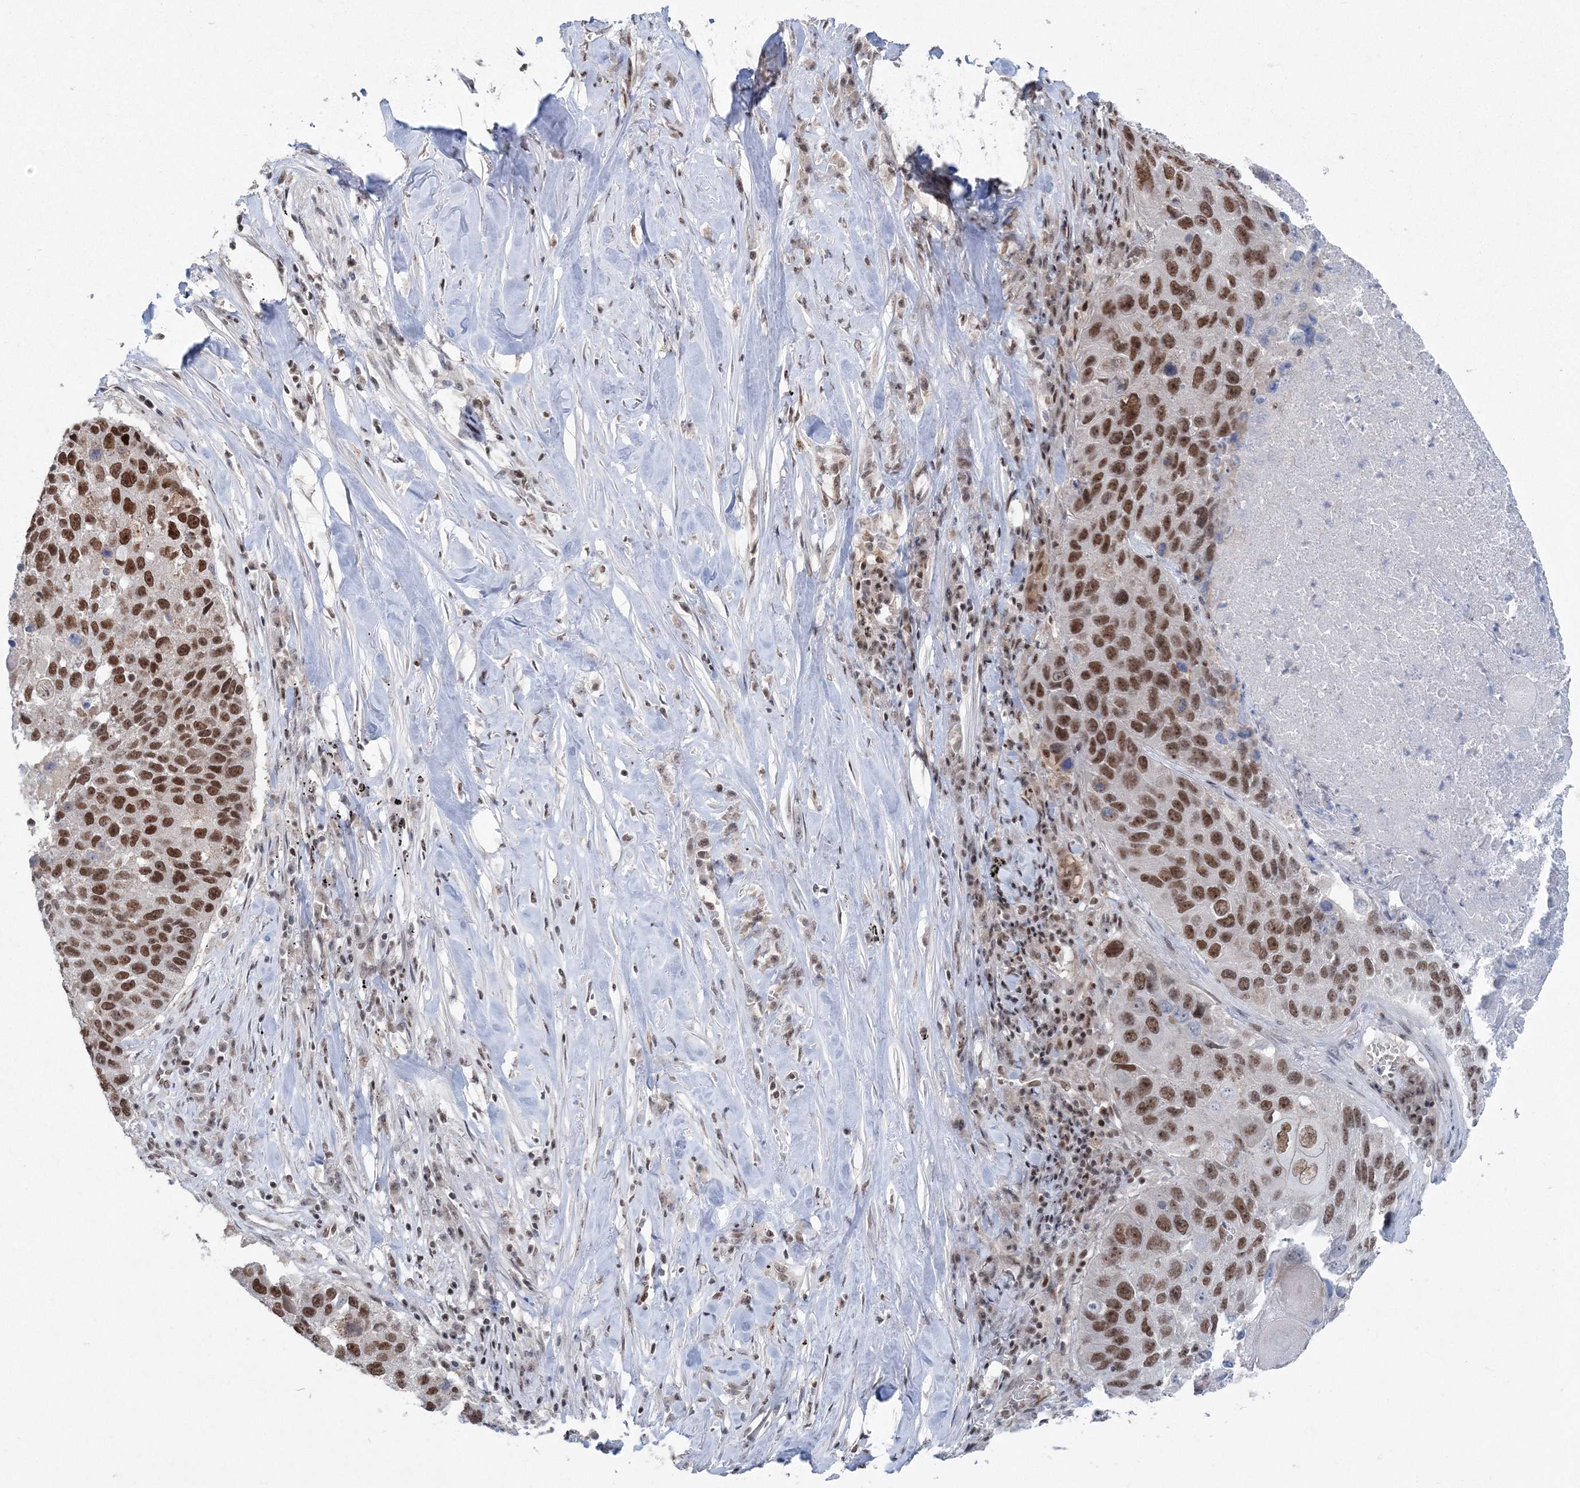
{"staining": {"intensity": "moderate", "quantity": ">75%", "location": "nuclear"}, "tissue": "lung cancer", "cell_type": "Tumor cells", "image_type": "cancer", "snomed": [{"axis": "morphology", "description": "Squamous cell carcinoma, NOS"}, {"axis": "topography", "description": "Lung"}], "caption": "Lung squamous cell carcinoma stained with a protein marker reveals moderate staining in tumor cells.", "gene": "PDS5A", "patient": {"sex": "male", "age": 61}}